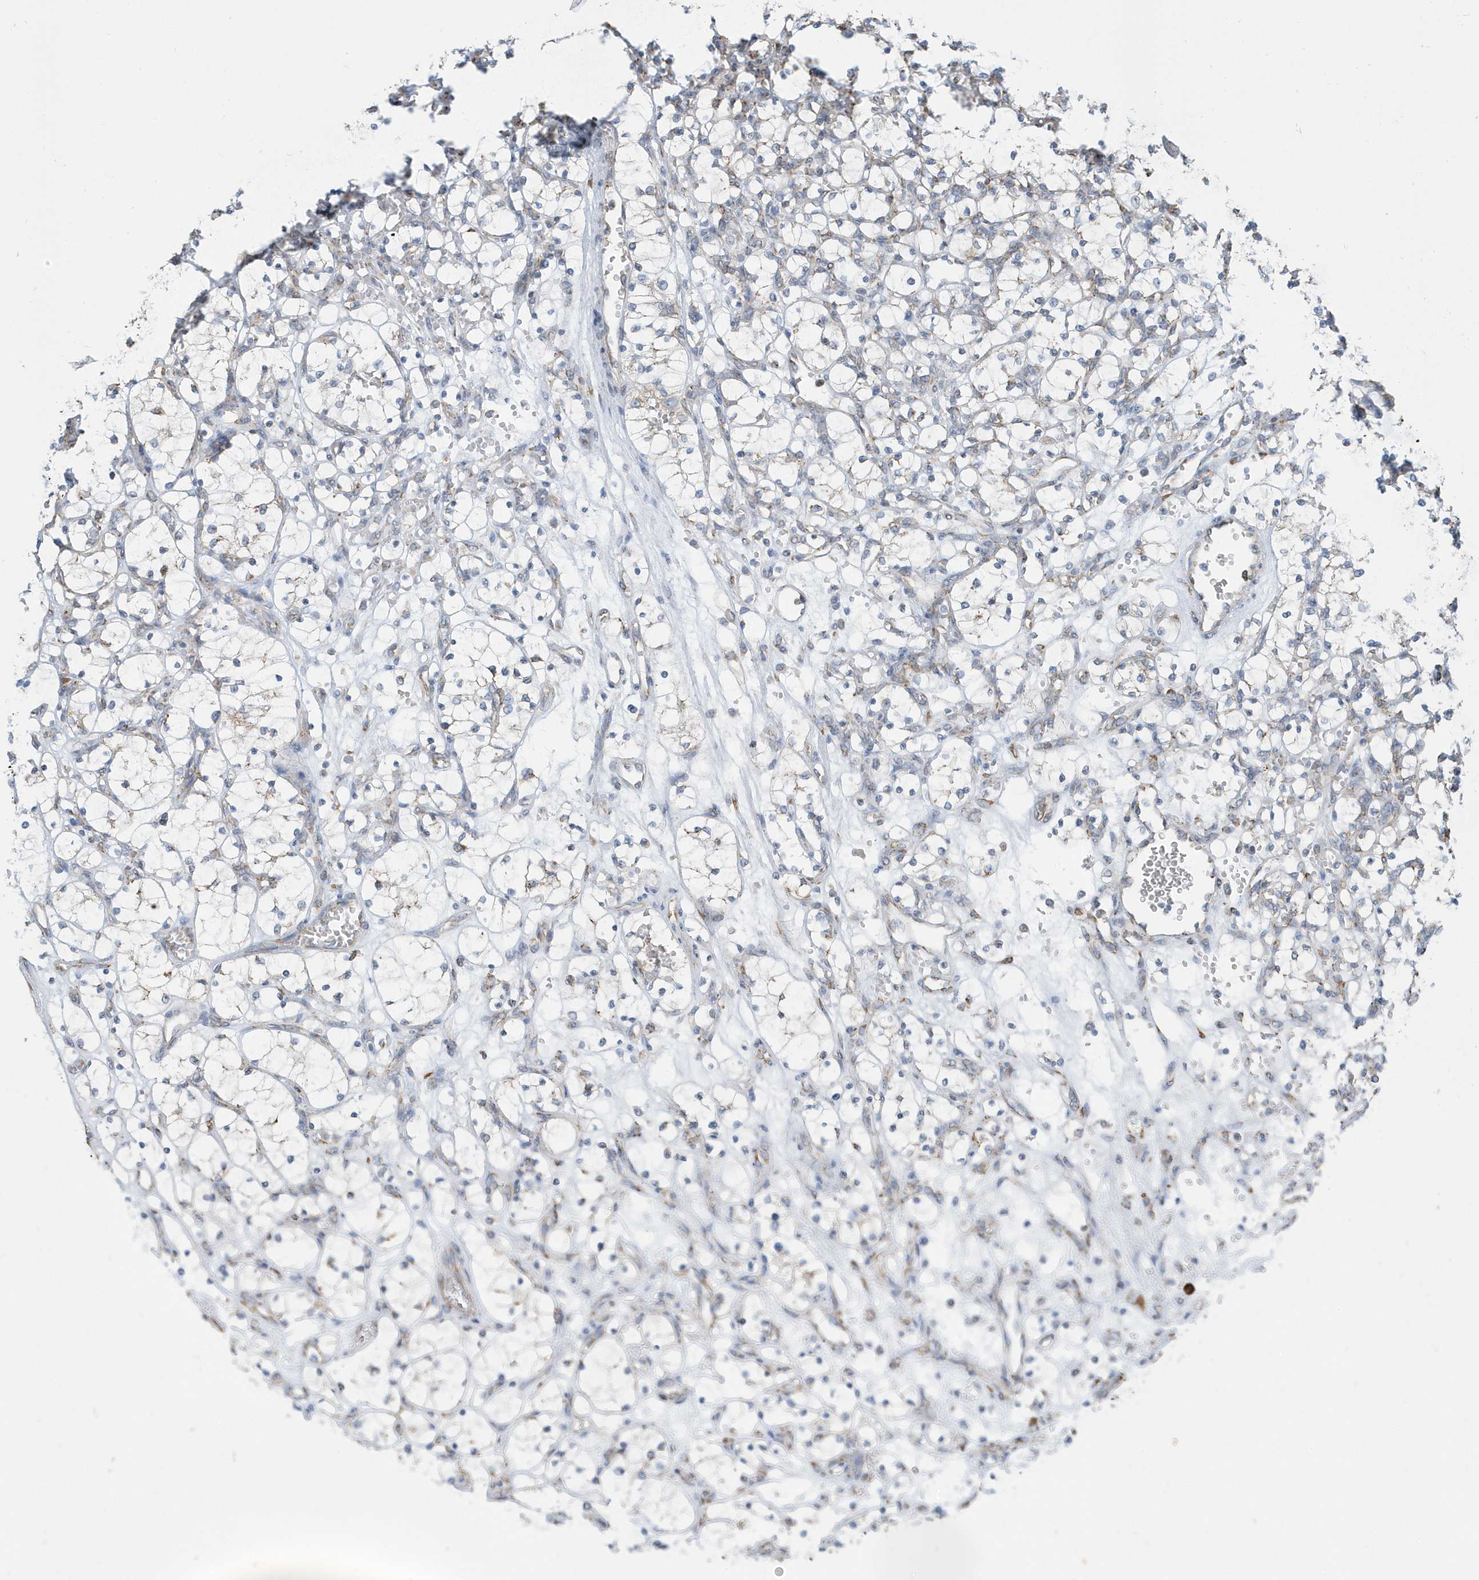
{"staining": {"intensity": "negative", "quantity": "none", "location": "none"}, "tissue": "renal cancer", "cell_type": "Tumor cells", "image_type": "cancer", "snomed": [{"axis": "morphology", "description": "Adenocarcinoma, NOS"}, {"axis": "topography", "description": "Kidney"}], "caption": "Tumor cells are negative for protein expression in human renal cancer (adenocarcinoma).", "gene": "DCAF1", "patient": {"sex": "female", "age": 69}}